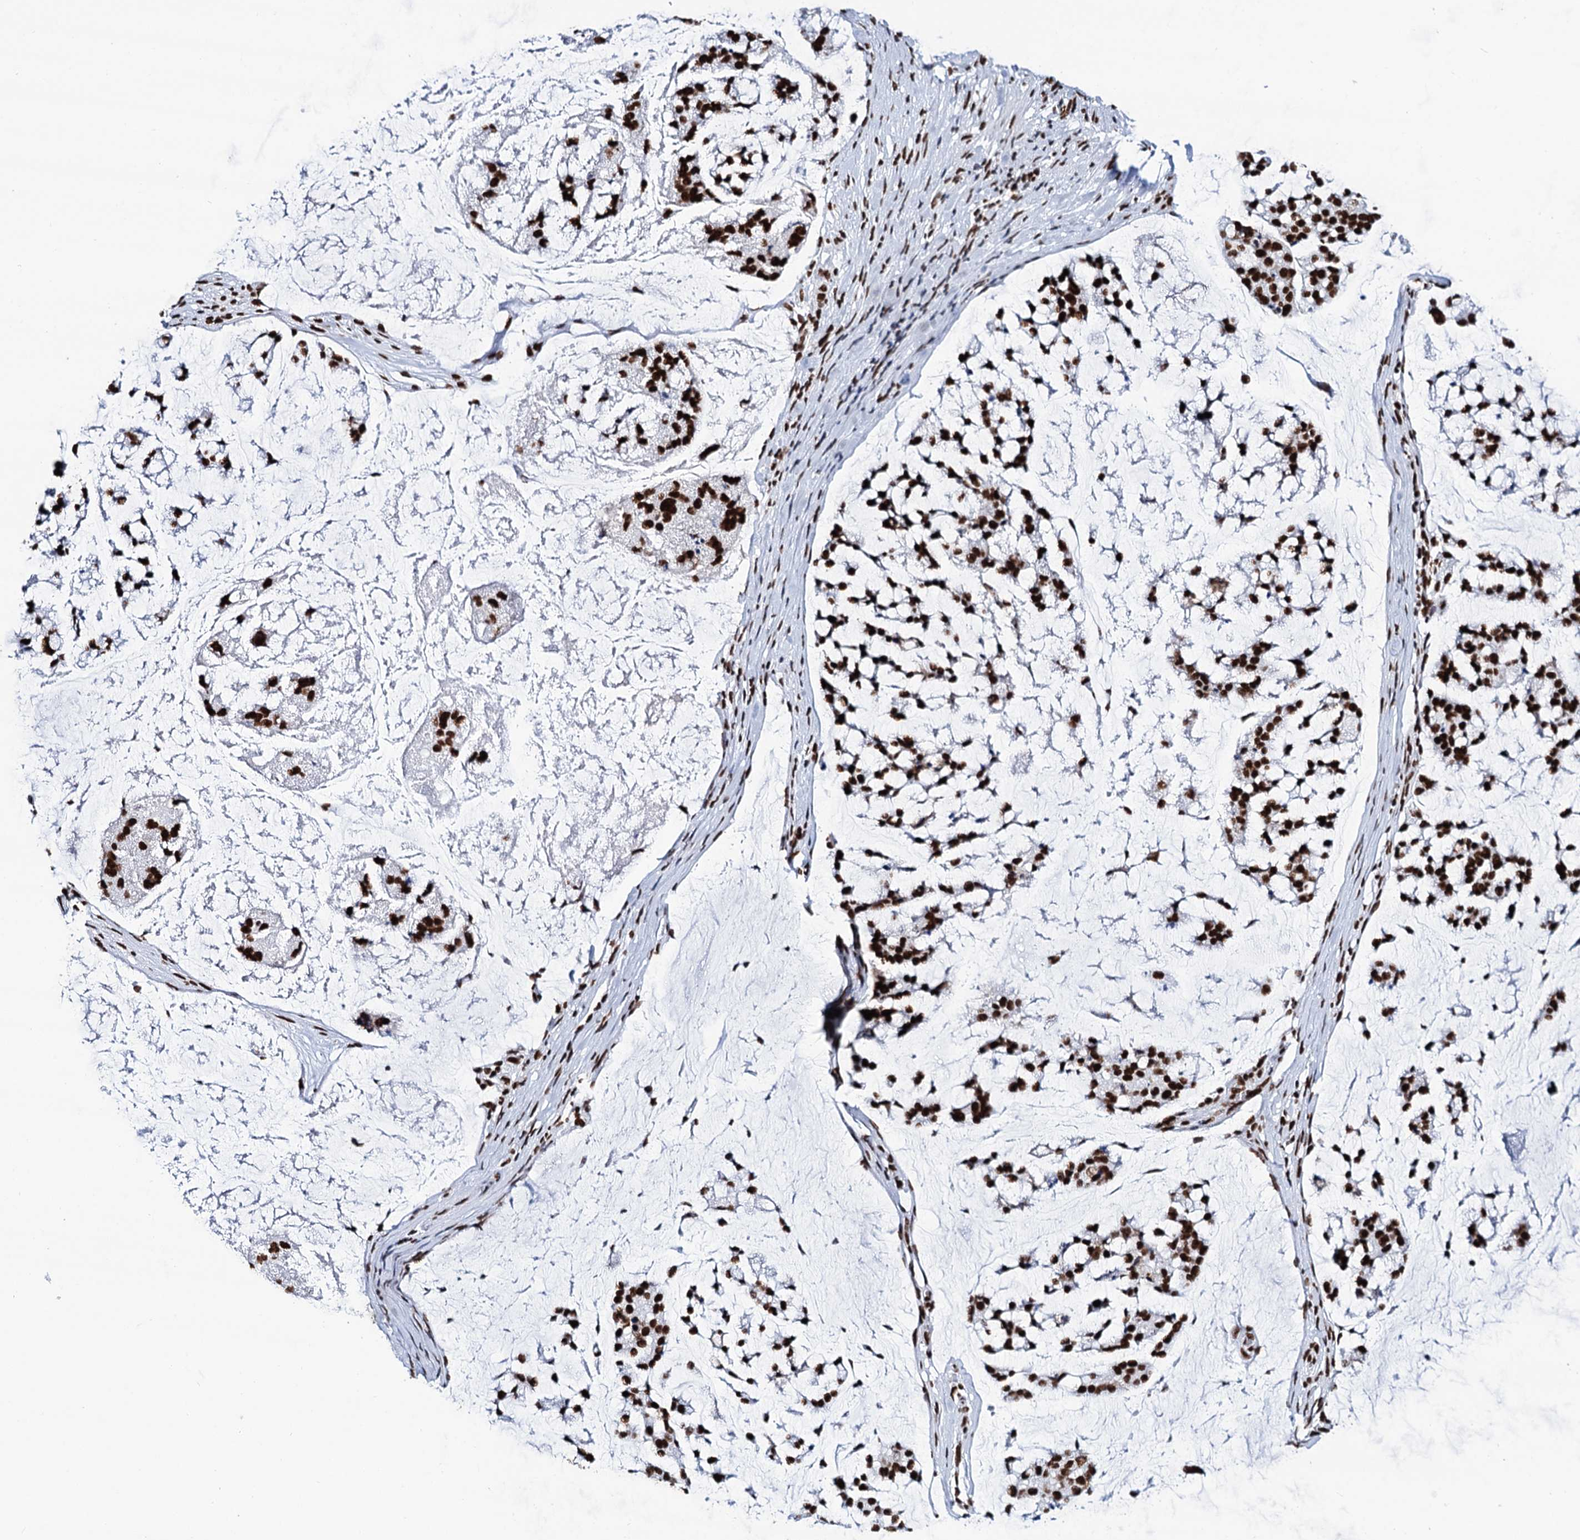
{"staining": {"intensity": "strong", "quantity": ">75%", "location": "nuclear"}, "tissue": "stomach cancer", "cell_type": "Tumor cells", "image_type": "cancer", "snomed": [{"axis": "morphology", "description": "Adenocarcinoma, NOS"}, {"axis": "topography", "description": "Stomach, lower"}], "caption": "This image reveals immunohistochemistry staining of human adenocarcinoma (stomach), with high strong nuclear positivity in approximately >75% of tumor cells.", "gene": "MATR3", "patient": {"sex": "male", "age": 67}}